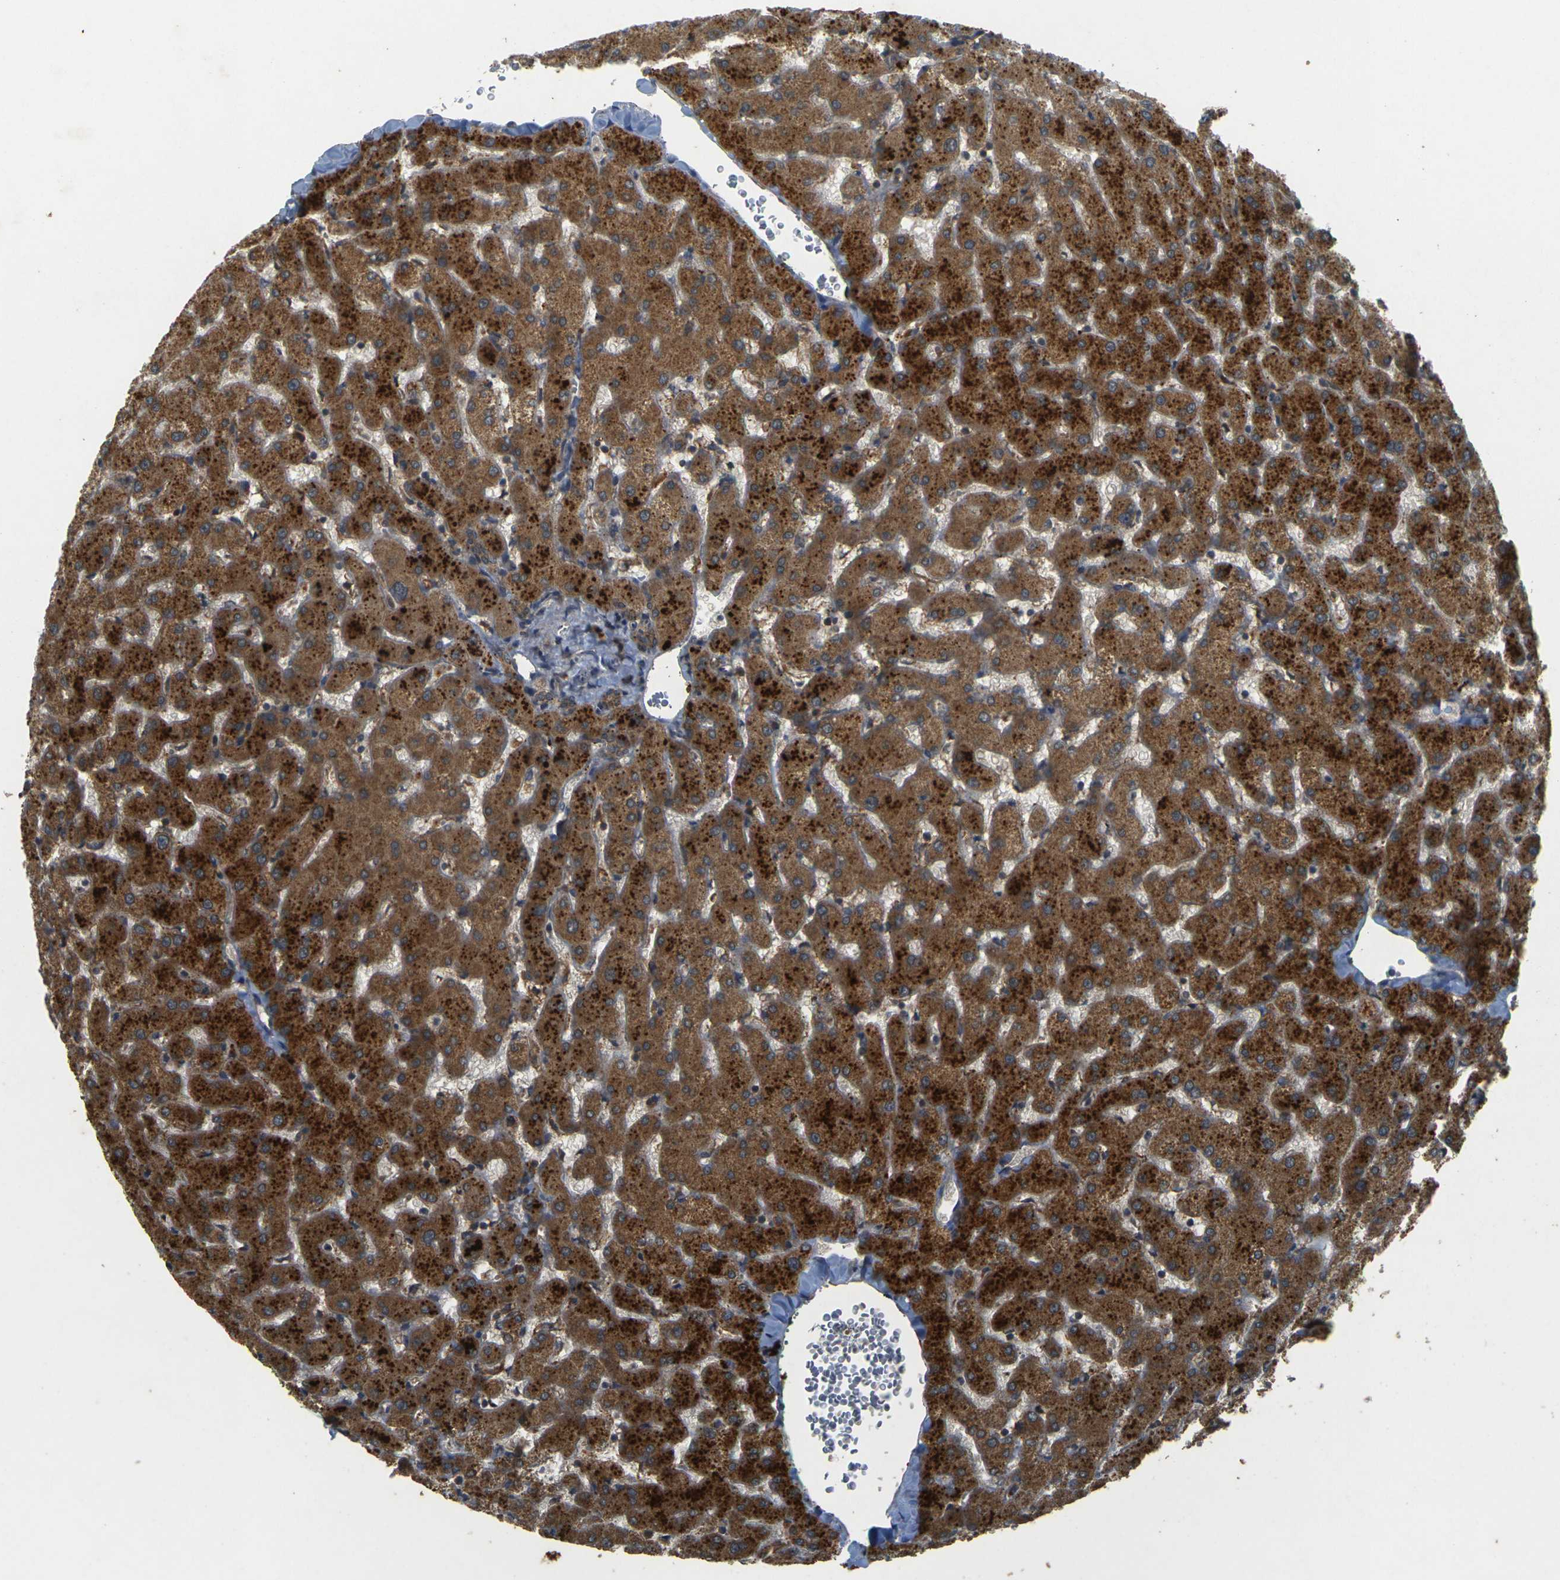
{"staining": {"intensity": "moderate", "quantity": ">75%", "location": "cytoplasmic/membranous"}, "tissue": "liver", "cell_type": "Cholangiocytes", "image_type": "normal", "snomed": [{"axis": "morphology", "description": "Normal tissue, NOS"}, {"axis": "topography", "description": "Liver"}], "caption": "An immunohistochemistry (IHC) micrograph of normal tissue is shown. Protein staining in brown shows moderate cytoplasmic/membranous positivity in liver within cholangiocytes.", "gene": "ERN1", "patient": {"sex": "female", "age": 63}}